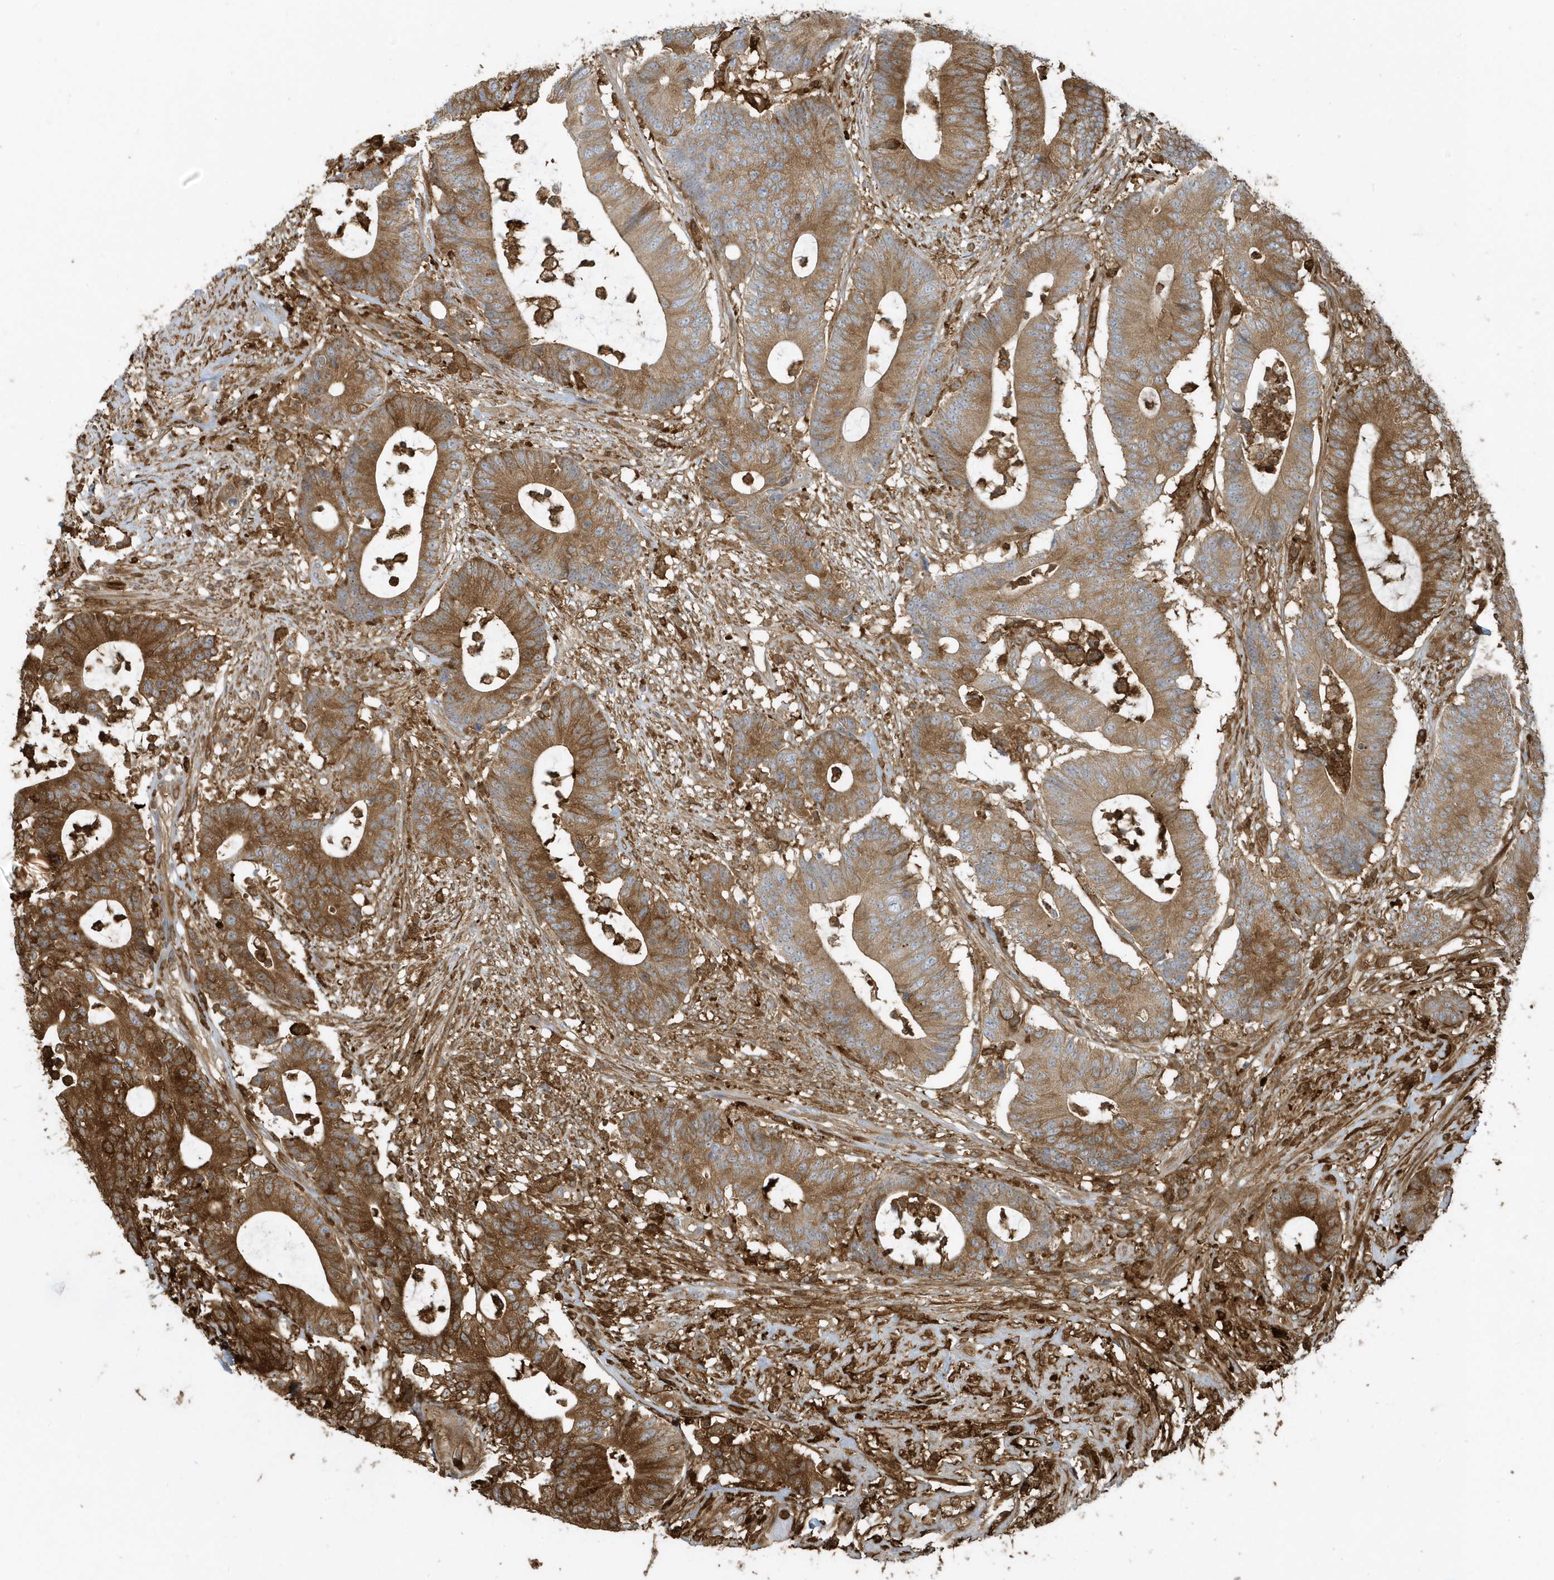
{"staining": {"intensity": "moderate", "quantity": ">75%", "location": "cytoplasmic/membranous"}, "tissue": "colorectal cancer", "cell_type": "Tumor cells", "image_type": "cancer", "snomed": [{"axis": "morphology", "description": "Adenocarcinoma, NOS"}, {"axis": "topography", "description": "Colon"}], "caption": "DAB immunohistochemical staining of colorectal cancer shows moderate cytoplasmic/membranous protein positivity in approximately >75% of tumor cells.", "gene": "CLCN6", "patient": {"sex": "female", "age": 84}}